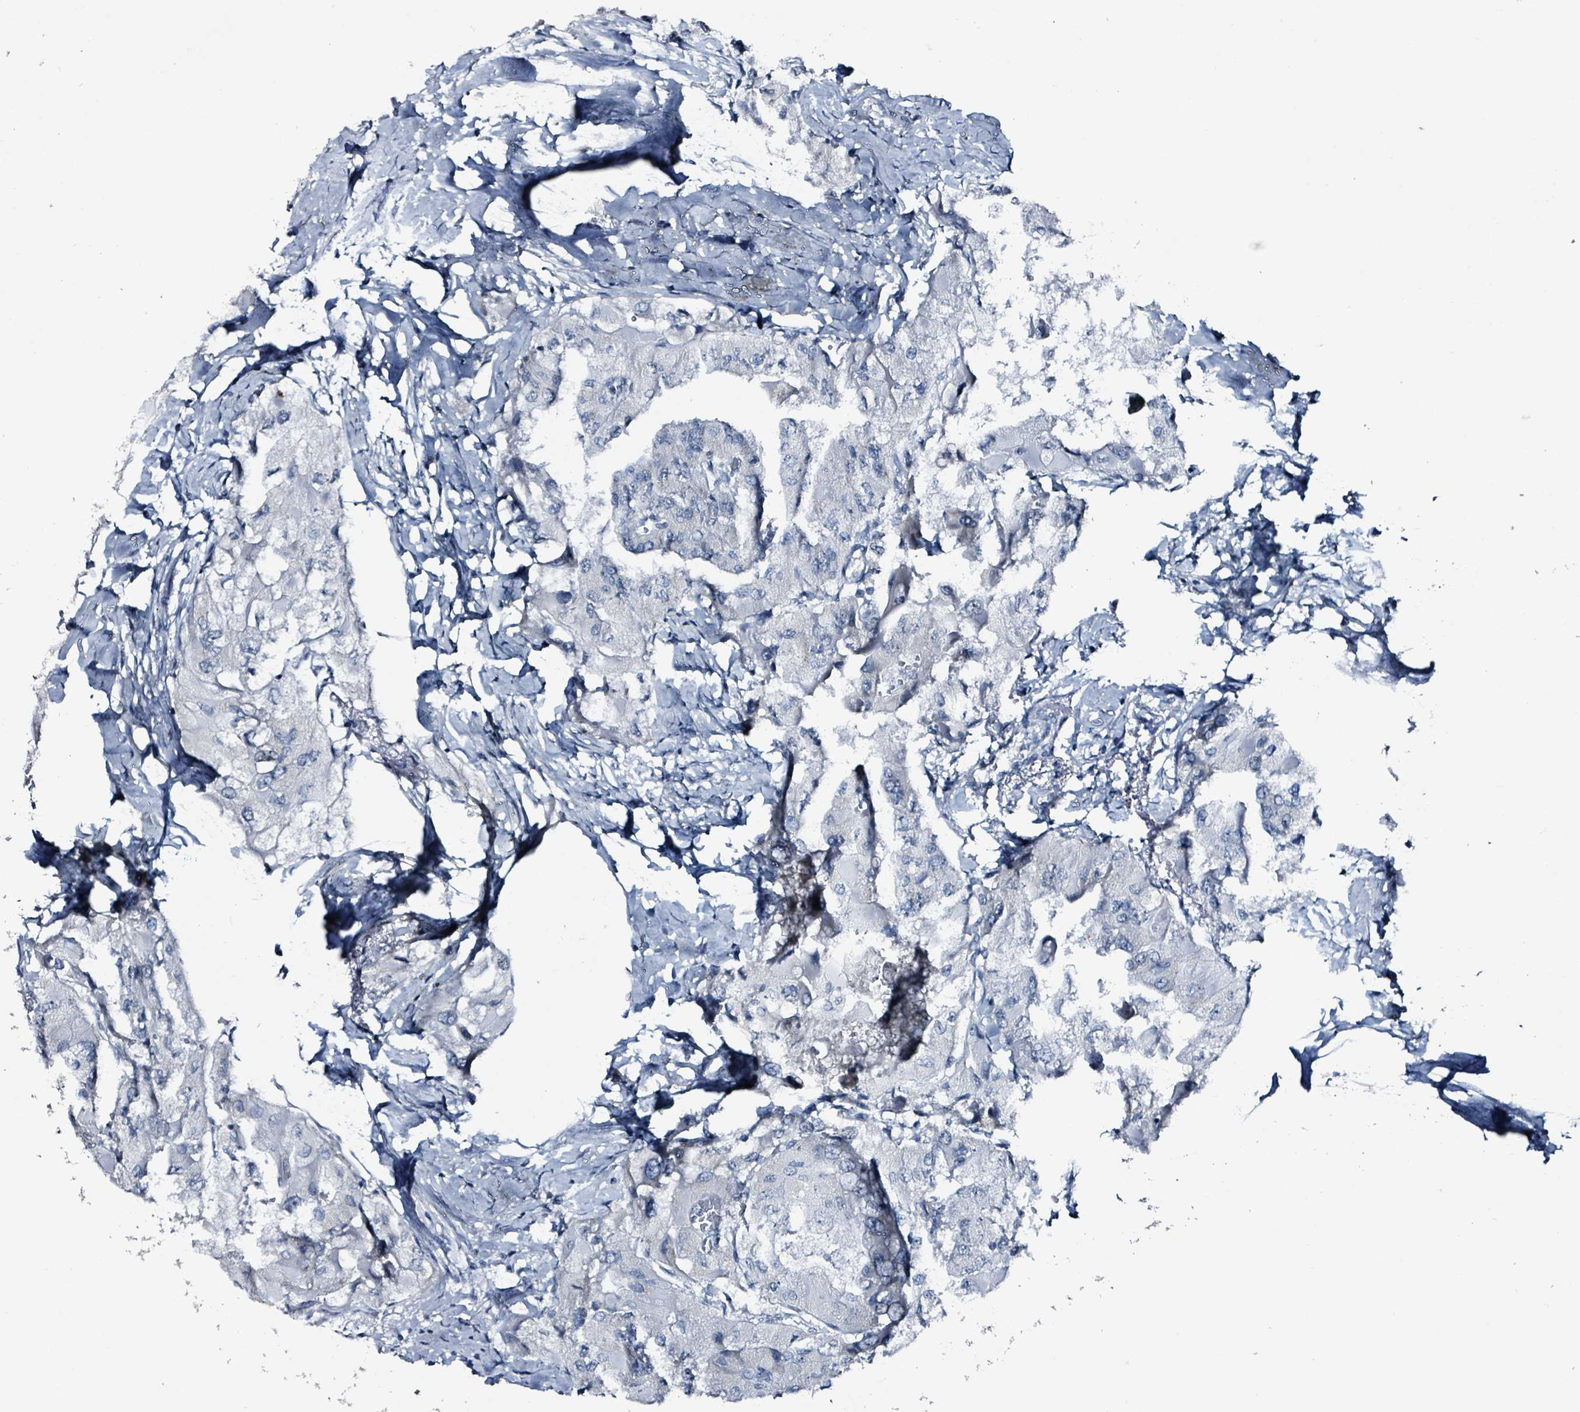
{"staining": {"intensity": "negative", "quantity": "none", "location": "none"}, "tissue": "thyroid cancer", "cell_type": "Tumor cells", "image_type": "cancer", "snomed": [{"axis": "morphology", "description": "Normal tissue, NOS"}, {"axis": "morphology", "description": "Papillary adenocarcinoma, NOS"}, {"axis": "topography", "description": "Thyroid gland"}], "caption": "IHC image of neoplastic tissue: thyroid papillary adenocarcinoma stained with DAB (3,3'-diaminobenzidine) reveals no significant protein expression in tumor cells. (Stains: DAB (3,3'-diaminobenzidine) immunohistochemistry (IHC) with hematoxylin counter stain, Microscopy: brightfield microscopy at high magnification).", "gene": "CA9", "patient": {"sex": "female", "age": 59}}